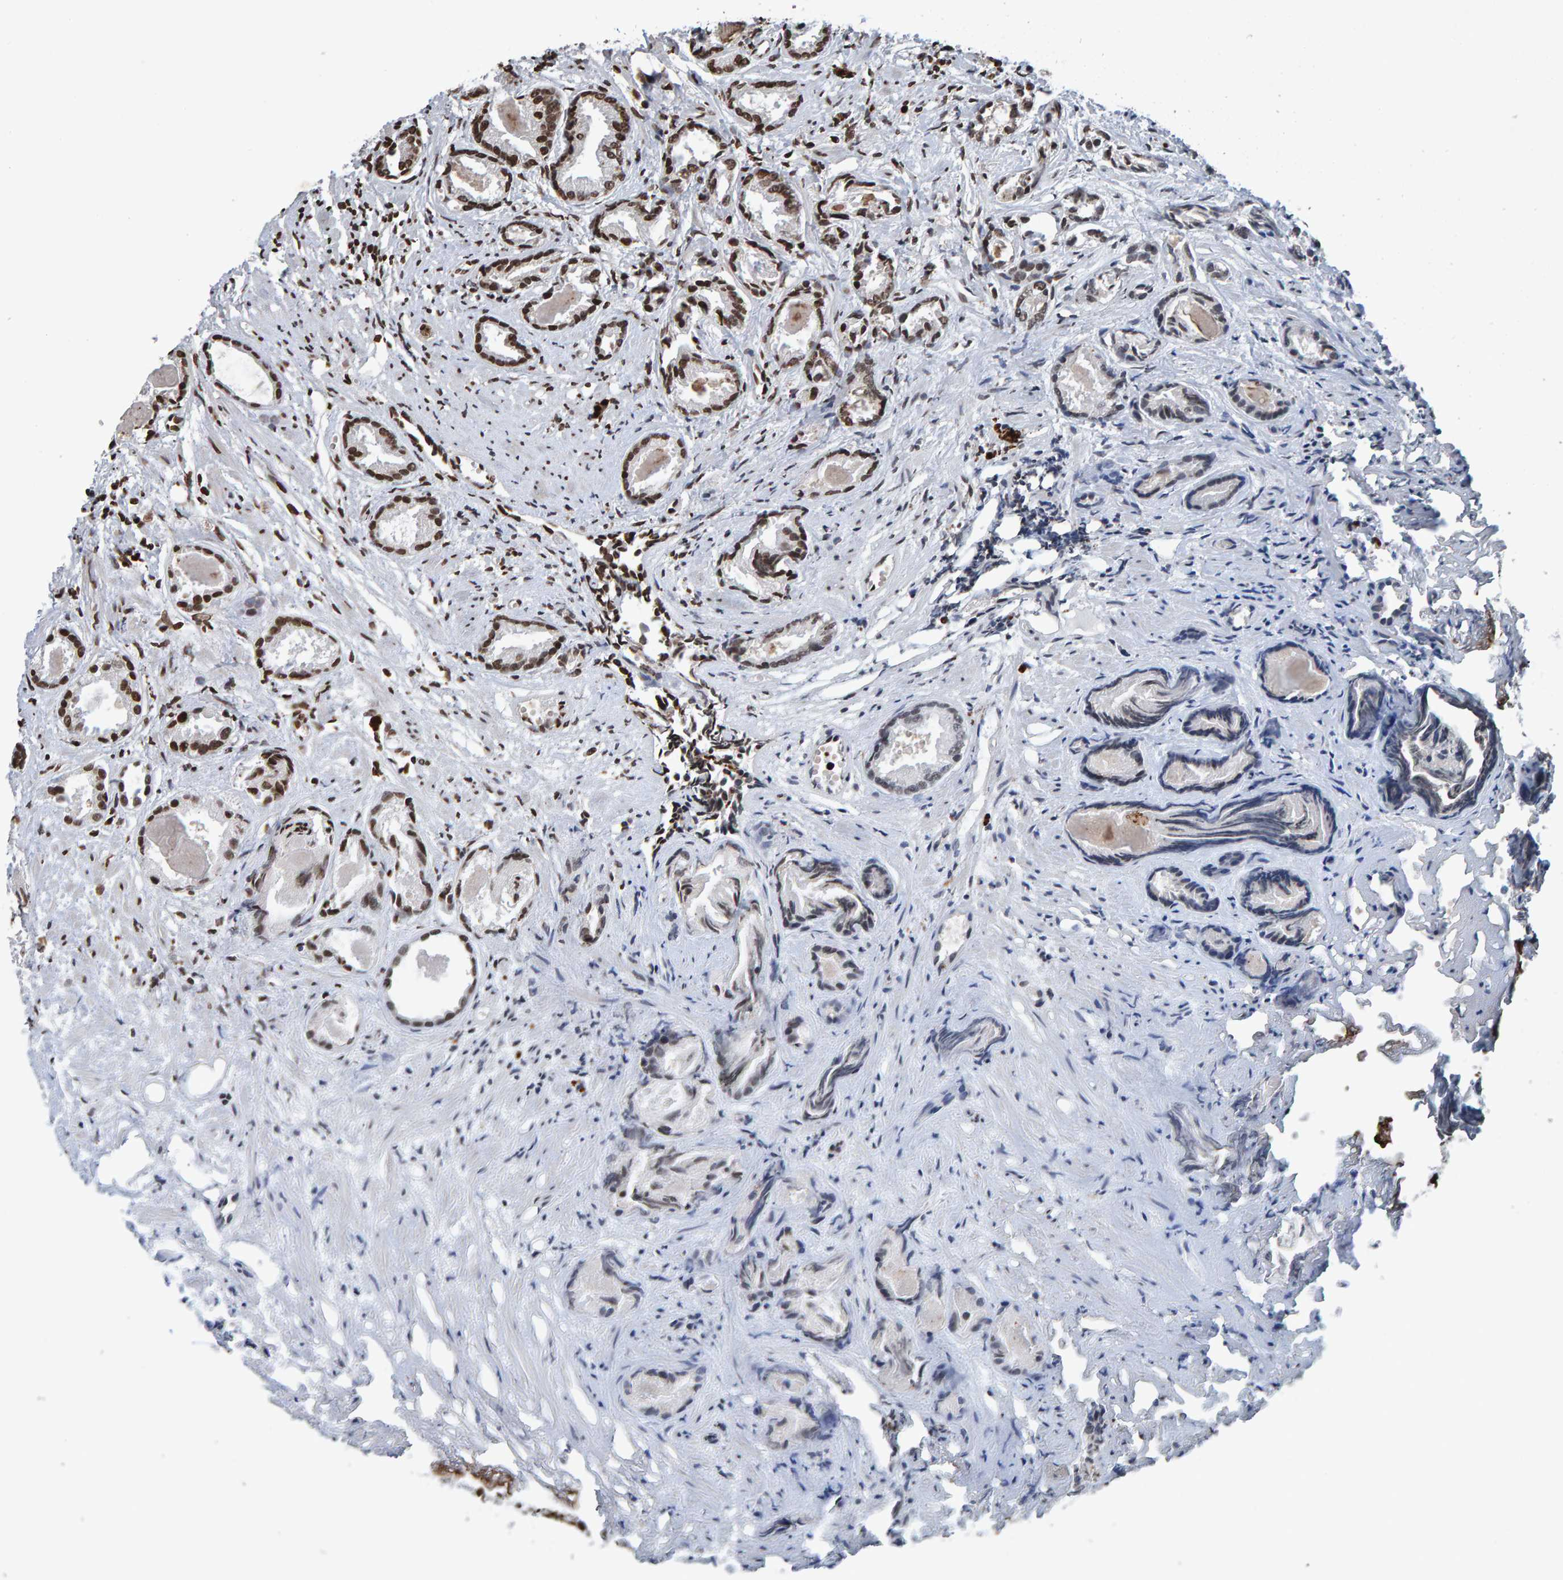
{"staining": {"intensity": "moderate", "quantity": "25%-75%", "location": "nuclear"}, "tissue": "prostate cancer", "cell_type": "Tumor cells", "image_type": "cancer", "snomed": [{"axis": "morphology", "description": "Adenocarcinoma, Low grade"}, {"axis": "topography", "description": "Prostate"}], "caption": "Protein expression analysis of human prostate adenocarcinoma (low-grade) reveals moderate nuclear staining in approximately 25%-75% of tumor cells.", "gene": "H2AZ1", "patient": {"sex": "male", "age": 72}}